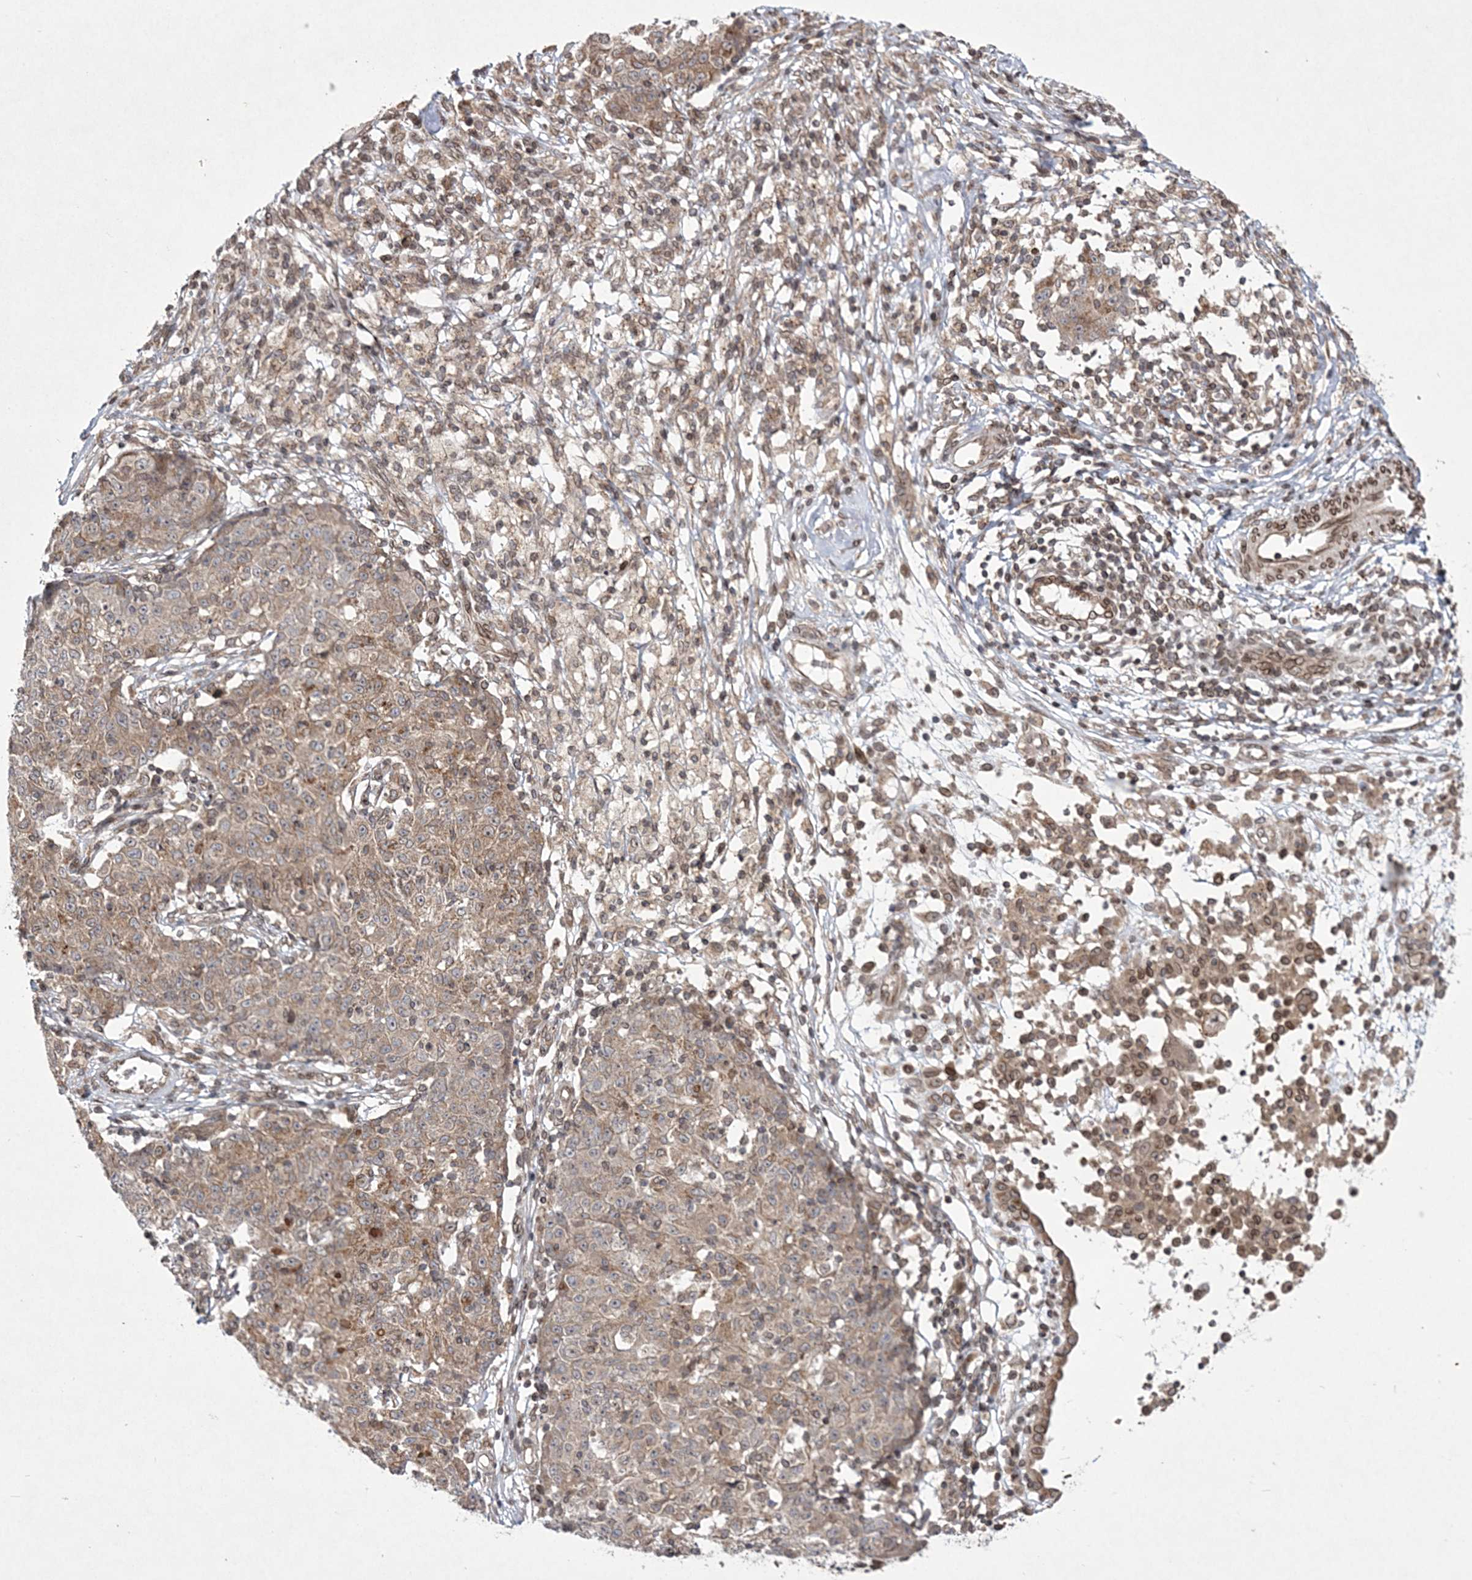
{"staining": {"intensity": "weak", "quantity": ">75%", "location": "cytoplasmic/membranous"}, "tissue": "ovarian cancer", "cell_type": "Tumor cells", "image_type": "cancer", "snomed": [{"axis": "morphology", "description": "Carcinoma, endometroid"}, {"axis": "topography", "description": "Ovary"}], "caption": "Endometroid carcinoma (ovarian) was stained to show a protein in brown. There is low levels of weak cytoplasmic/membranous expression in approximately >75% of tumor cells.", "gene": "DNAJC27", "patient": {"sex": "female", "age": 42}}